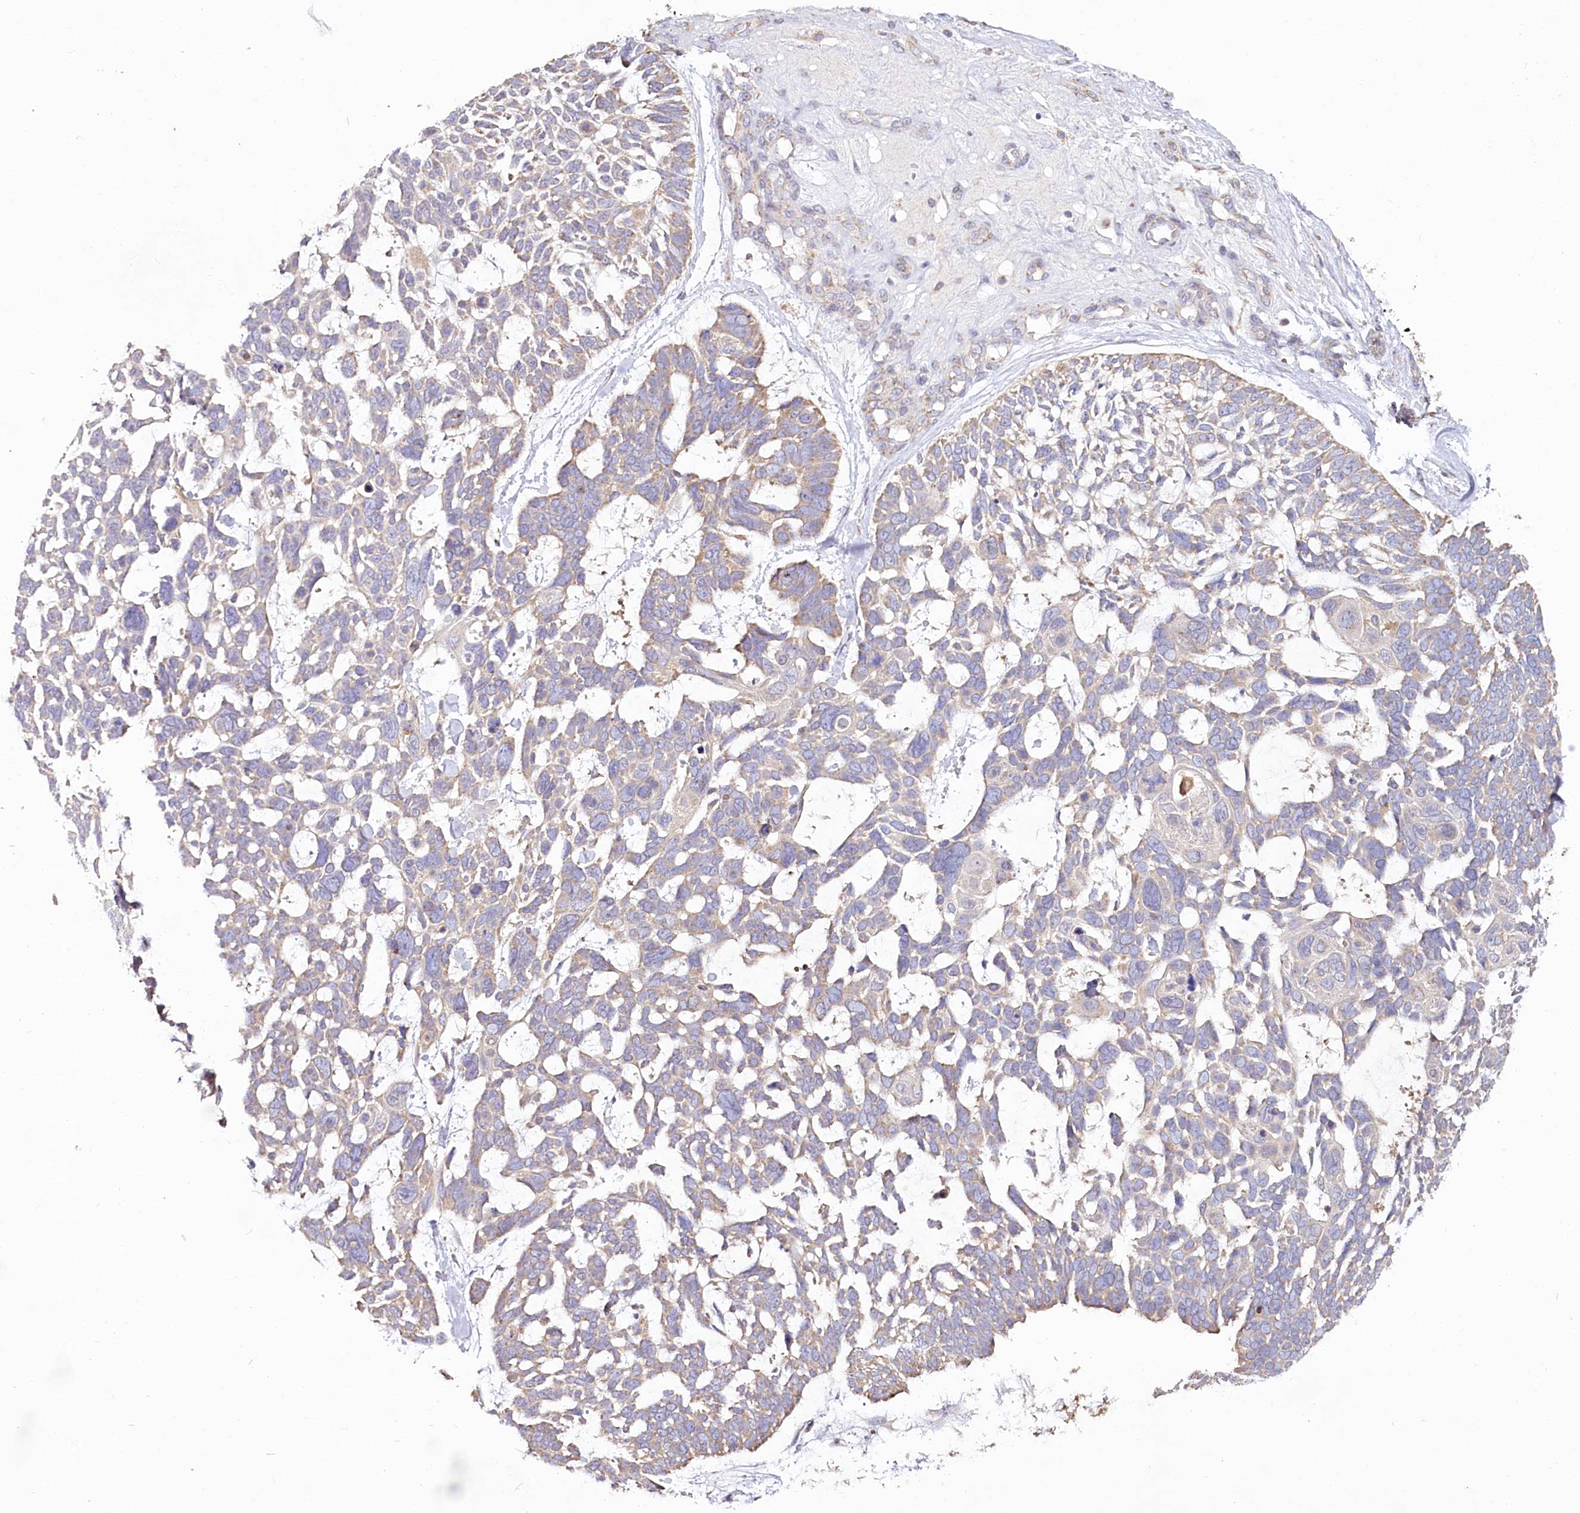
{"staining": {"intensity": "weak", "quantity": "25%-75%", "location": "cytoplasmic/membranous"}, "tissue": "skin cancer", "cell_type": "Tumor cells", "image_type": "cancer", "snomed": [{"axis": "morphology", "description": "Basal cell carcinoma"}, {"axis": "topography", "description": "Skin"}], "caption": "This histopathology image shows skin cancer (basal cell carcinoma) stained with IHC to label a protein in brown. The cytoplasmic/membranous of tumor cells show weak positivity for the protein. Nuclei are counter-stained blue.", "gene": "ACOX2", "patient": {"sex": "male", "age": 88}}